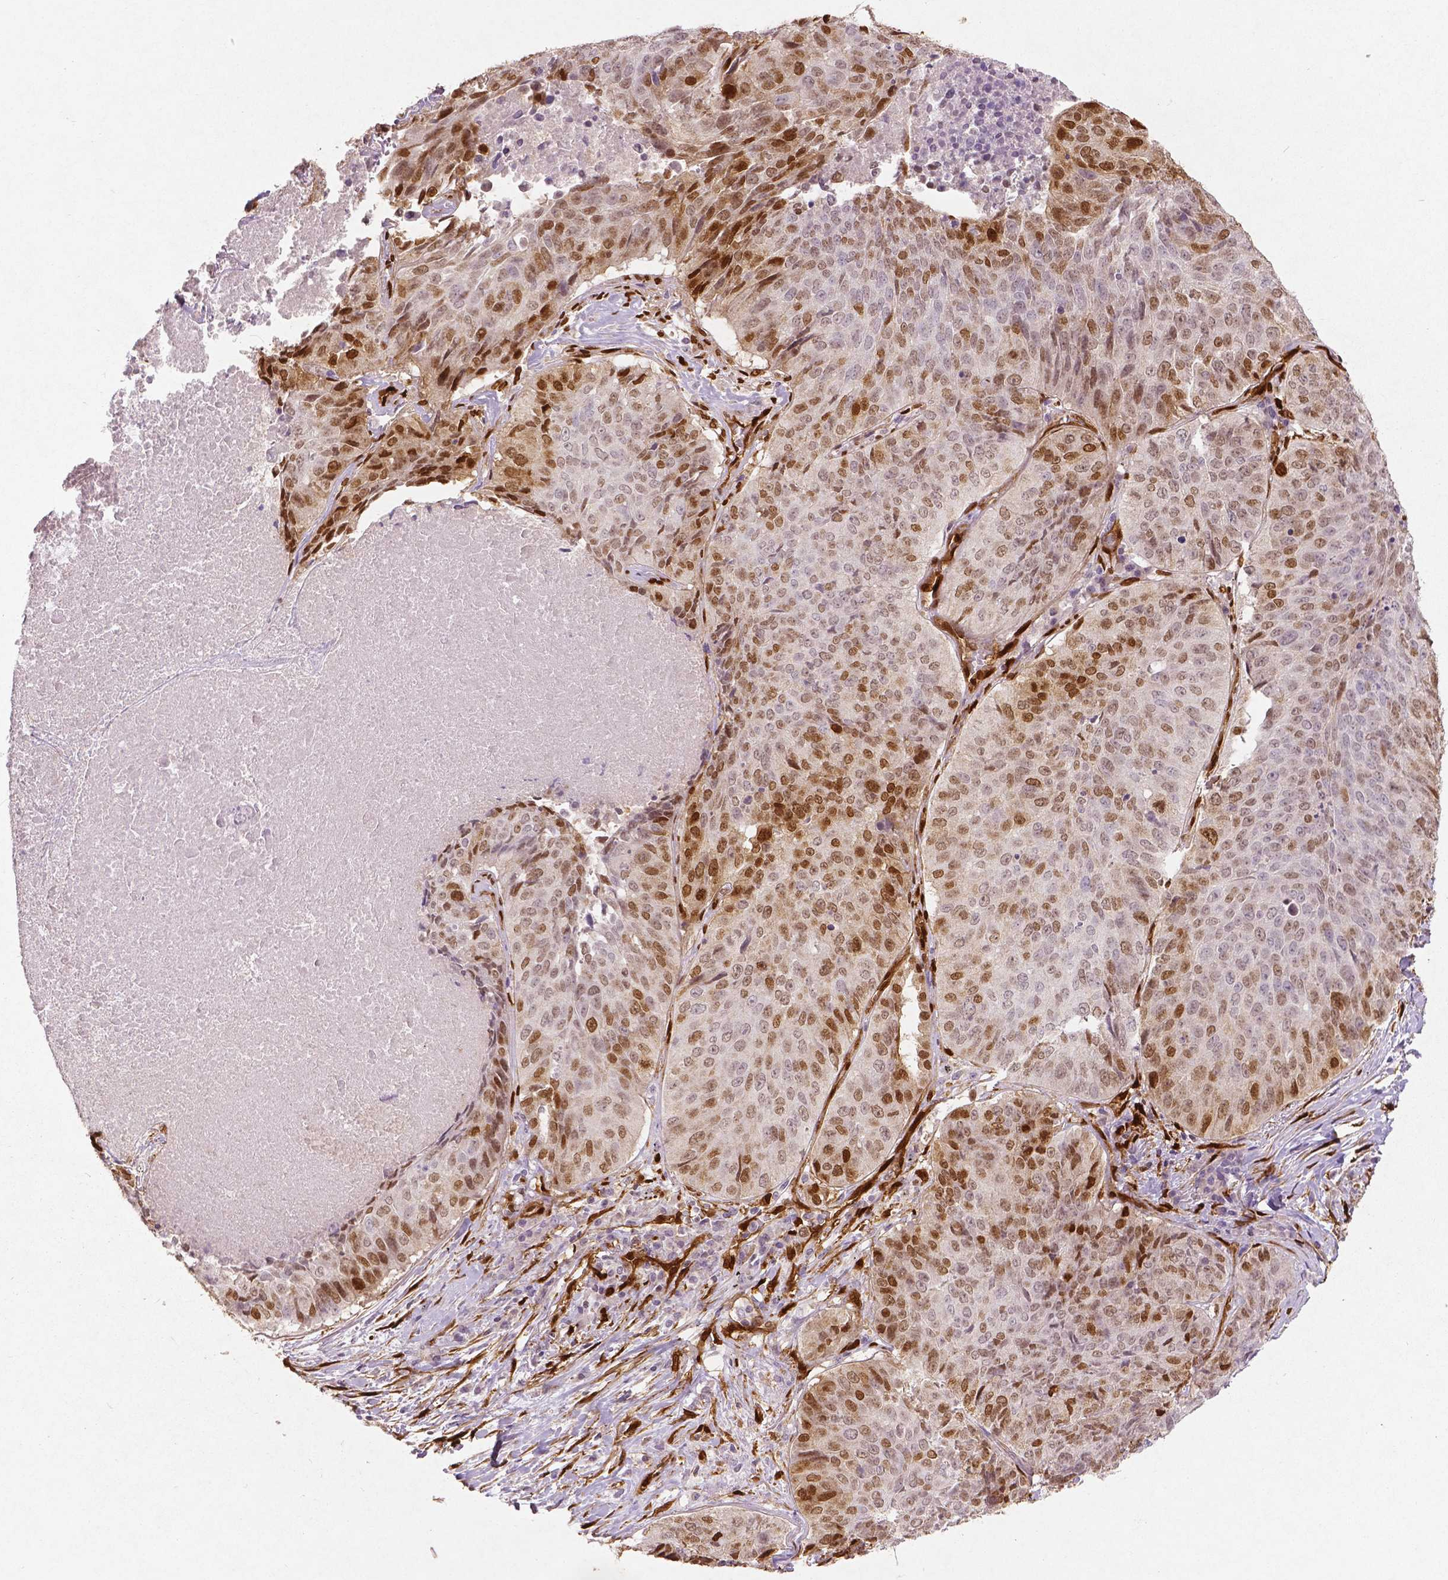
{"staining": {"intensity": "moderate", "quantity": ">75%", "location": "cytoplasmic/membranous,nuclear"}, "tissue": "lung cancer", "cell_type": "Tumor cells", "image_type": "cancer", "snomed": [{"axis": "morphology", "description": "Normal tissue, NOS"}, {"axis": "morphology", "description": "Squamous cell carcinoma, NOS"}, {"axis": "topography", "description": "Bronchus"}, {"axis": "topography", "description": "Lung"}], "caption": "This is a photomicrograph of immunohistochemistry staining of lung cancer (squamous cell carcinoma), which shows moderate staining in the cytoplasmic/membranous and nuclear of tumor cells.", "gene": "WWTR1", "patient": {"sex": "male", "age": 64}}